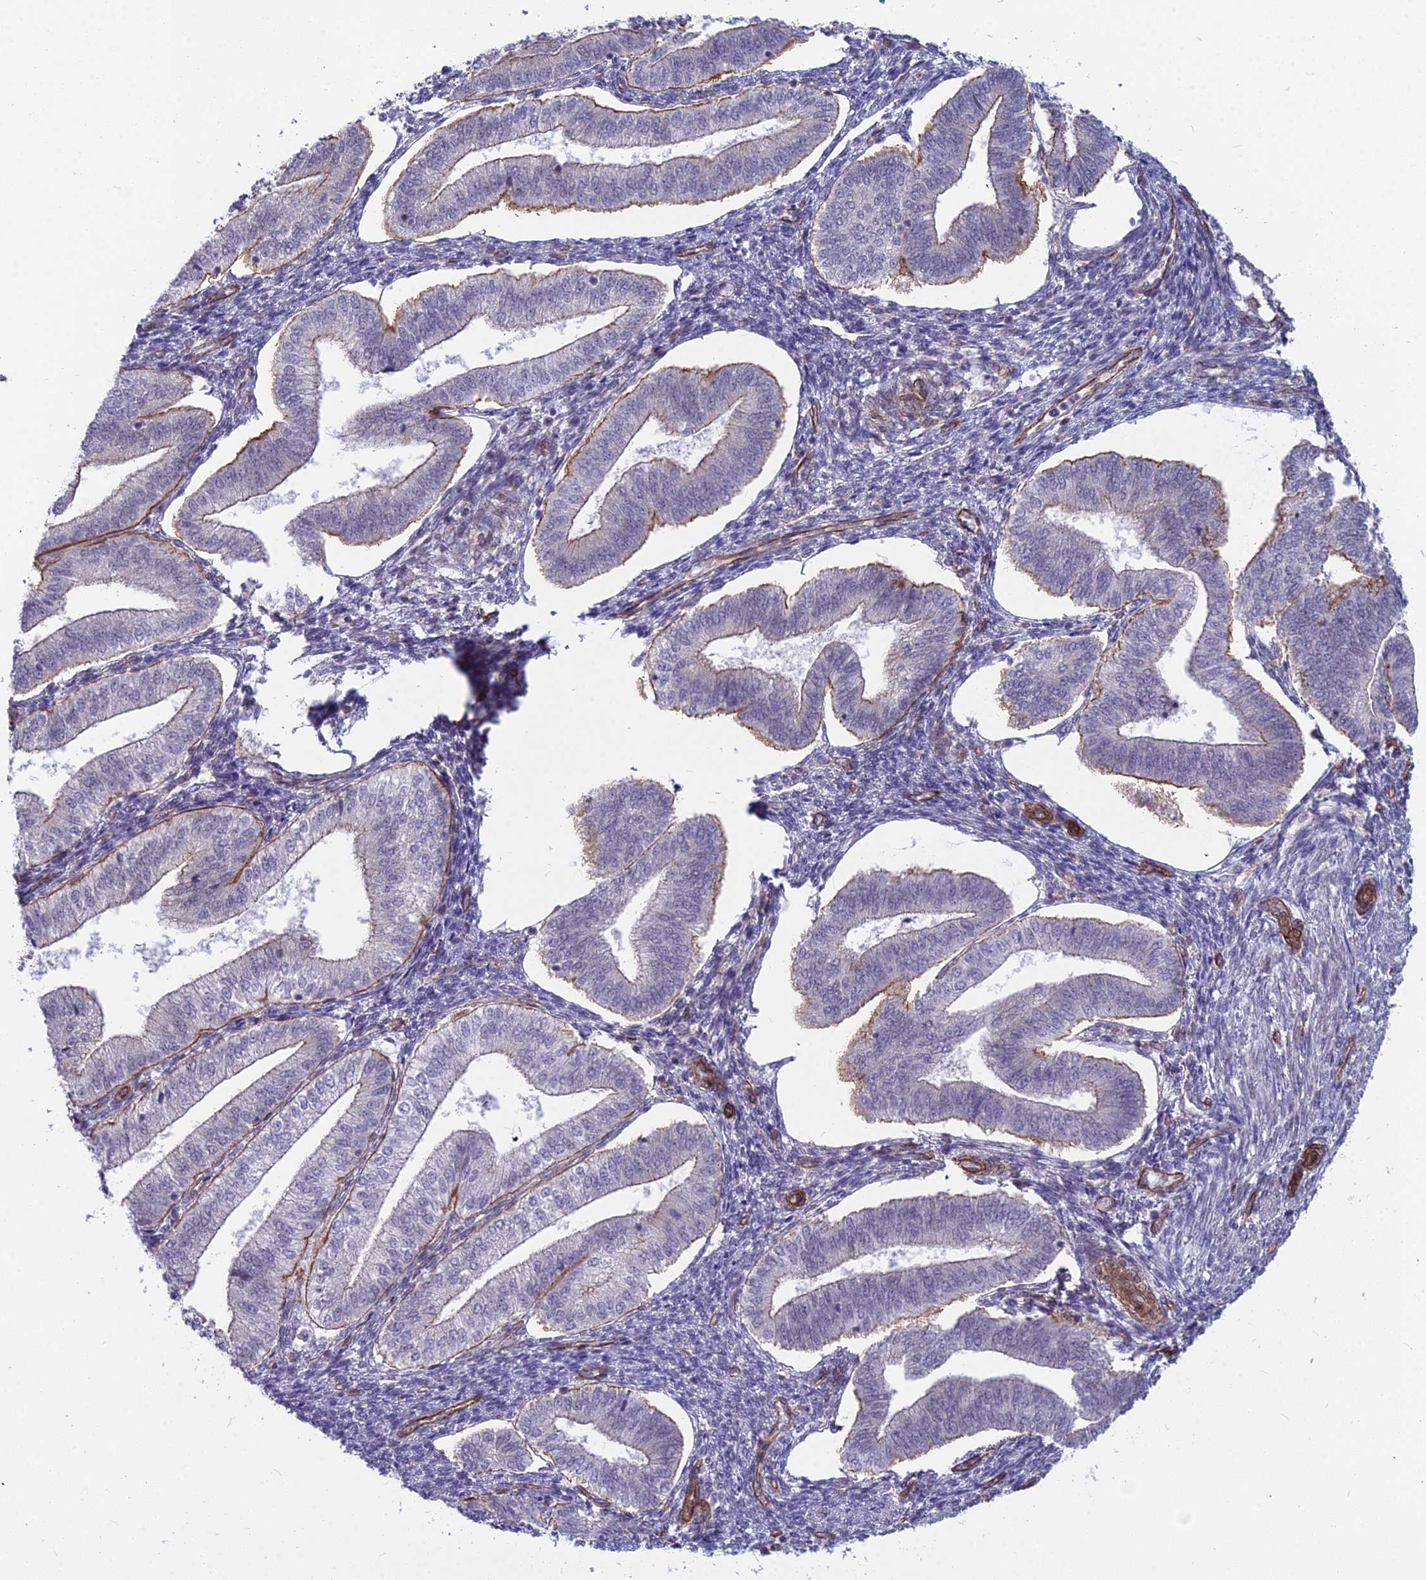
{"staining": {"intensity": "moderate", "quantity": "<25%", "location": "cytoplasmic/membranous"}, "tissue": "endometrium", "cell_type": "Cells in endometrial stroma", "image_type": "normal", "snomed": [{"axis": "morphology", "description": "Normal tissue, NOS"}, {"axis": "topography", "description": "Endometrium"}], "caption": "An immunohistochemistry image of normal tissue is shown. Protein staining in brown labels moderate cytoplasmic/membranous positivity in endometrium within cells in endometrial stroma.", "gene": "YJU2", "patient": {"sex": "female", "age": 34}}